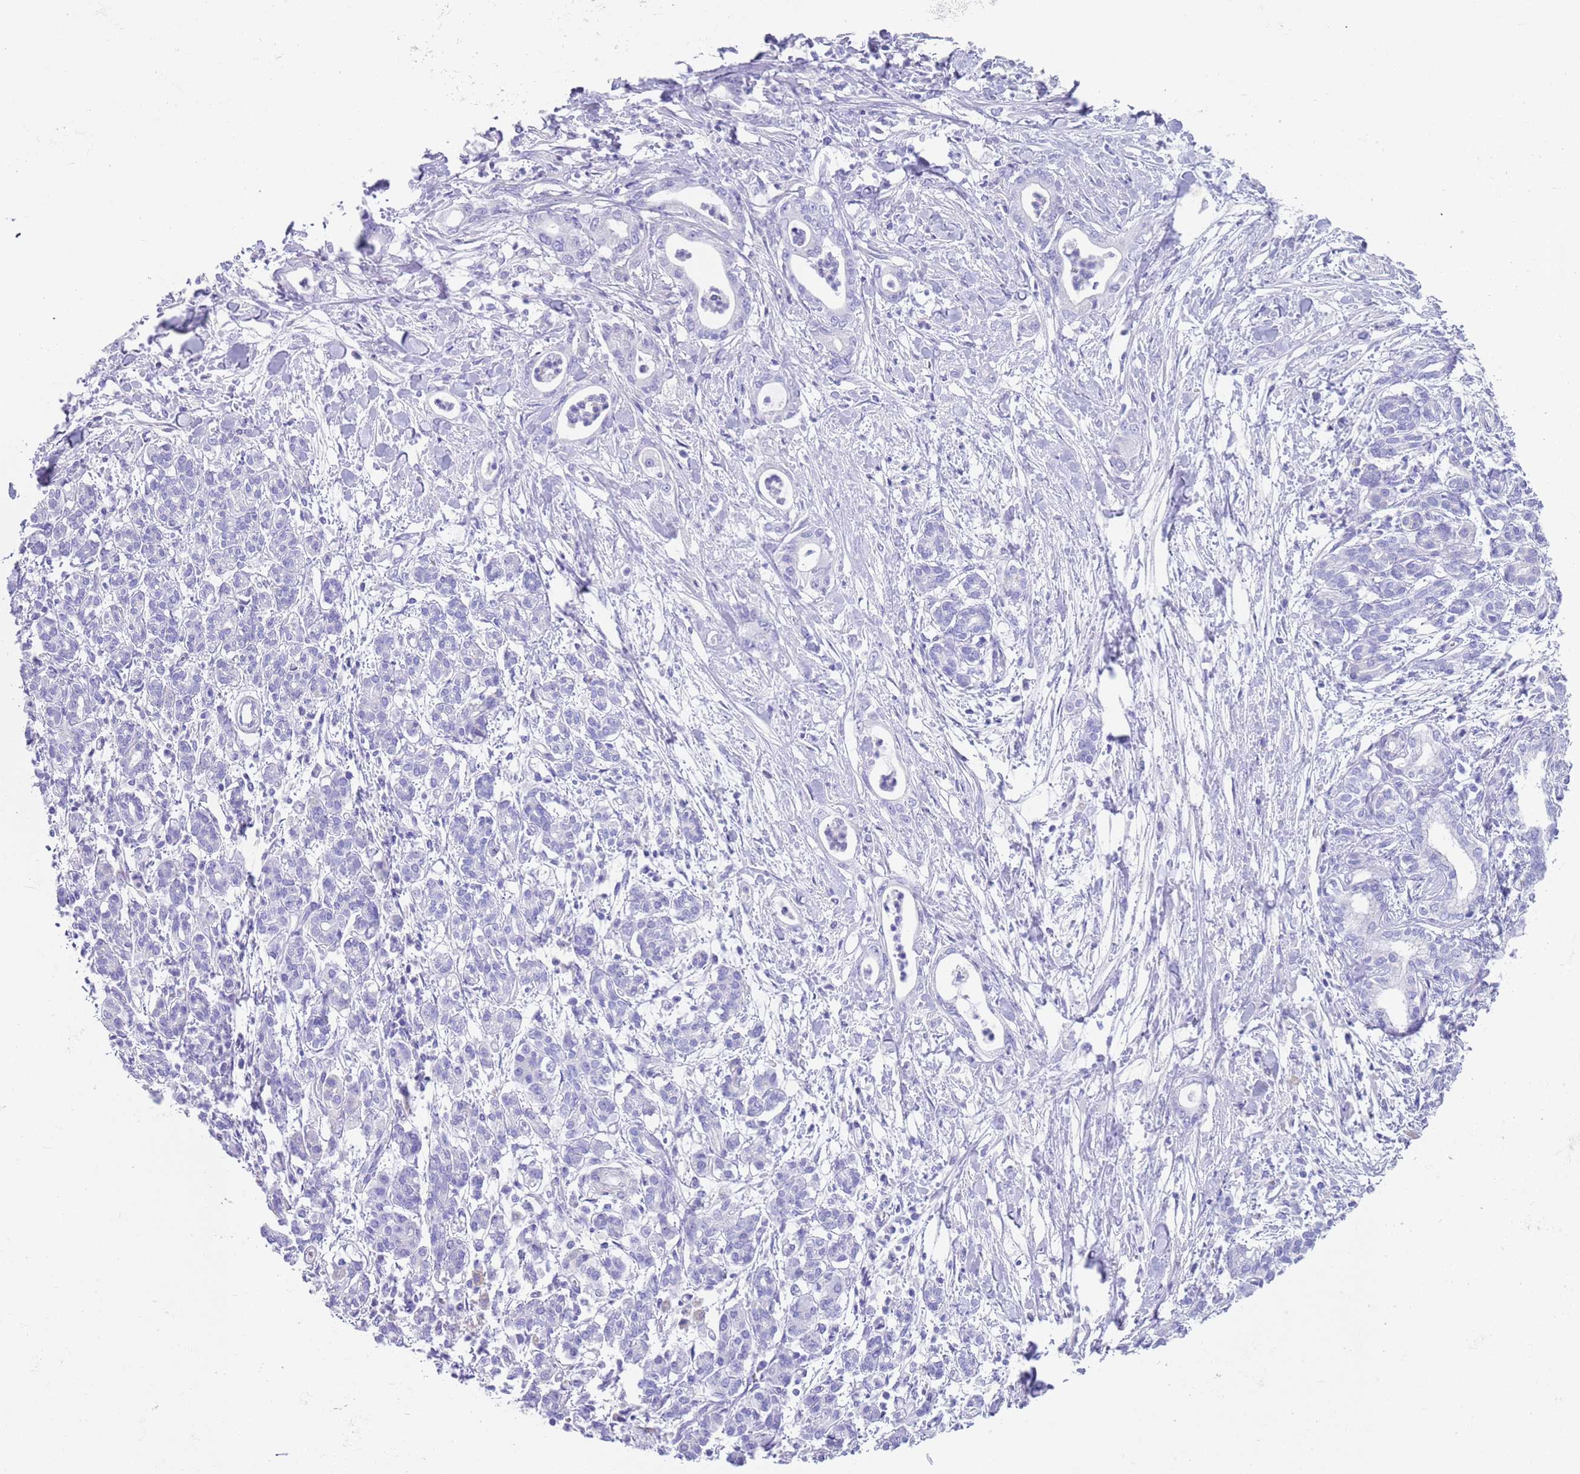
{"staining": {"intensity": "negative", "quantity": "none", "location": "none"}, "tissue": "pancreatic cancer", "cell_type": "Tumor cells", "image_type": "cancer", "snomed": [{"axis": "morphology", "description": "Adenocarcinoma, NOS"}, {"axis": "topography", "description": "Pancreas"}], "caption": "DAB (3,3'-diaminobenzidine) immunohistochemical staining of pancreatic cancer exhibits no significant expression in tumor cells.", "gene": "CPXM2", "patient": {"sex": "female", "age": 55}}